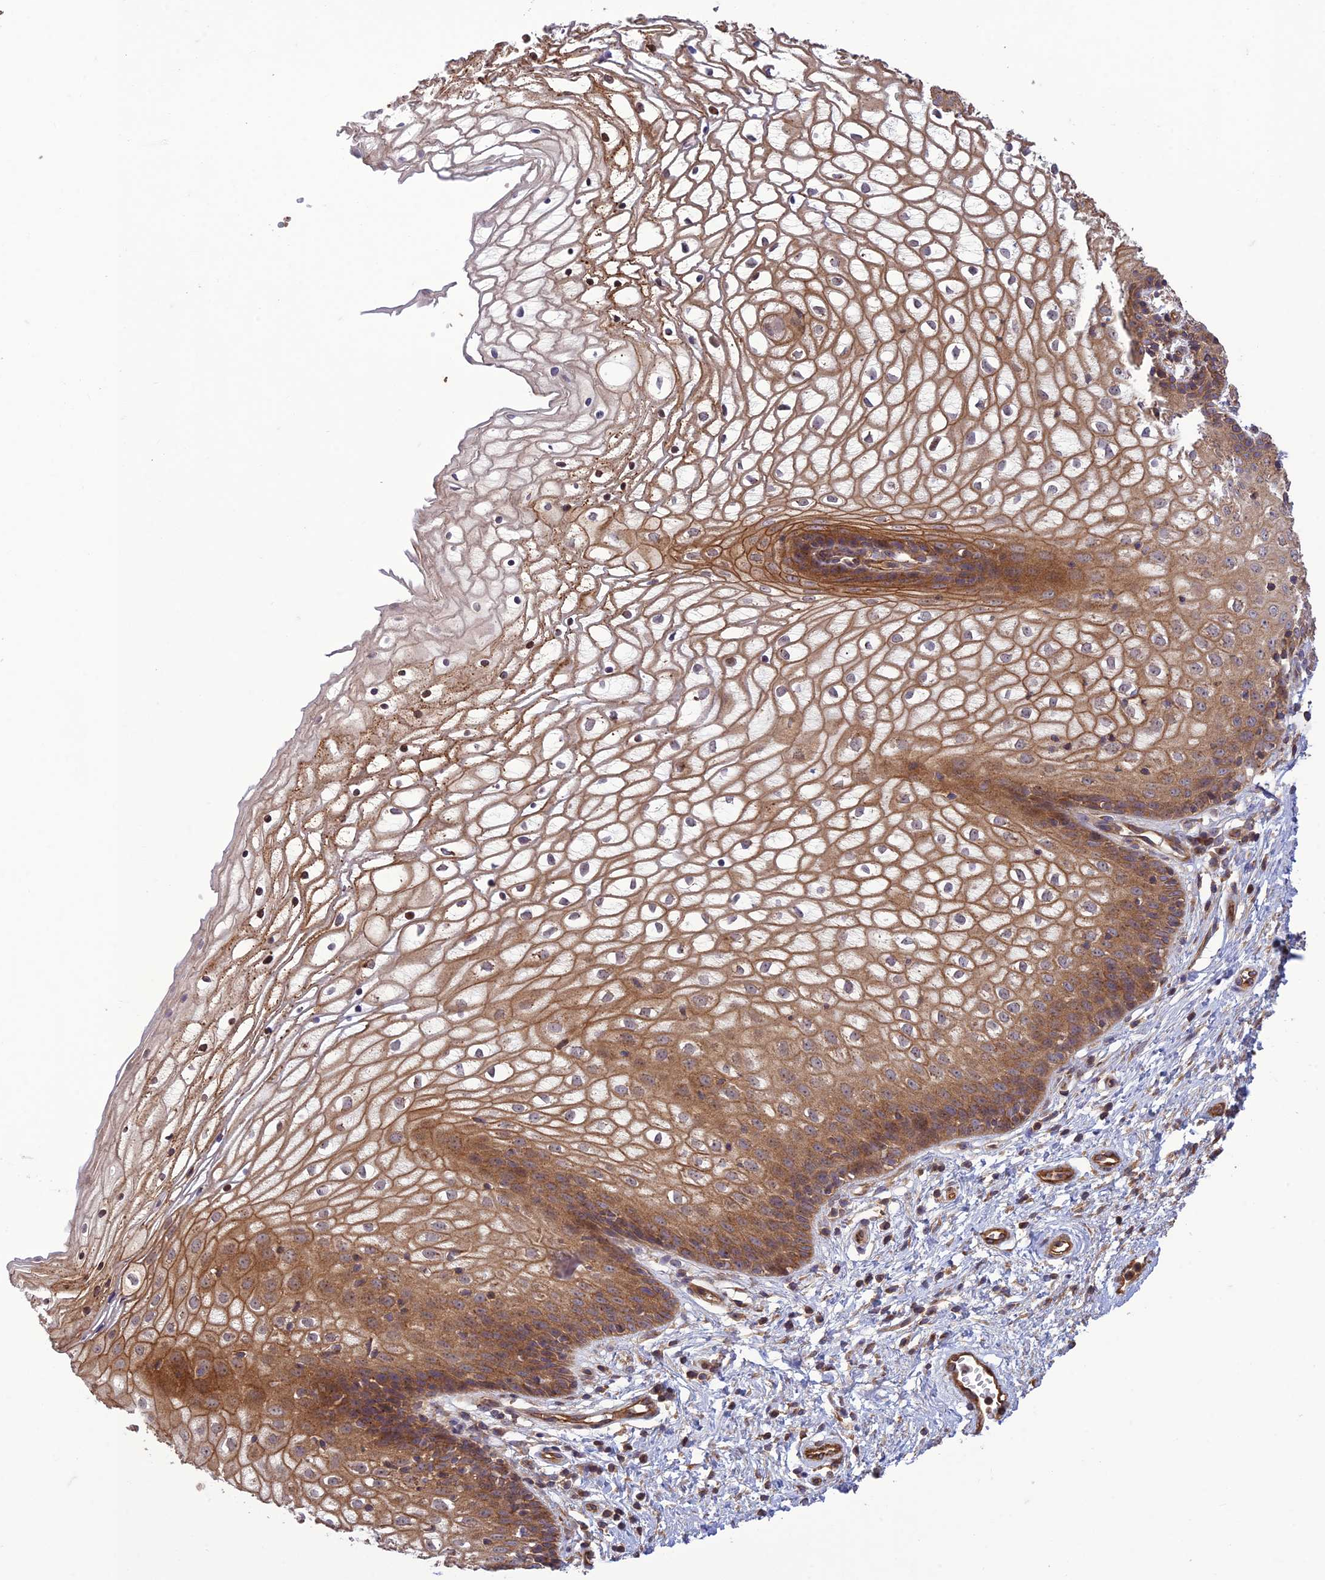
{"staining": {"intensity": "moderate", "quantity": ">75%", "location": "cytoplasmic/membranous"}, "tissue": "vagina", "cell_type": "Squamous epithelial cells", "image_type": "normal", "snomed": [{"axis": "morphology", "description": "Normal tissue, NOS"}, {"axis": "topography", "description": "Vagina"}], "caption": "The photomicrograph displays a brown stain indicating the presence of a protein in the cytoplasmic/membranous of squamous epithelial cells in vagina. (Stains: DAB (3,3'-diaminobenzidine) in brown, nuclei in blue, Microscopy: brightfield microscopy at high magnification).", "gene": "TMEM131L", "patient": {"sex": "female", "age": 34}}